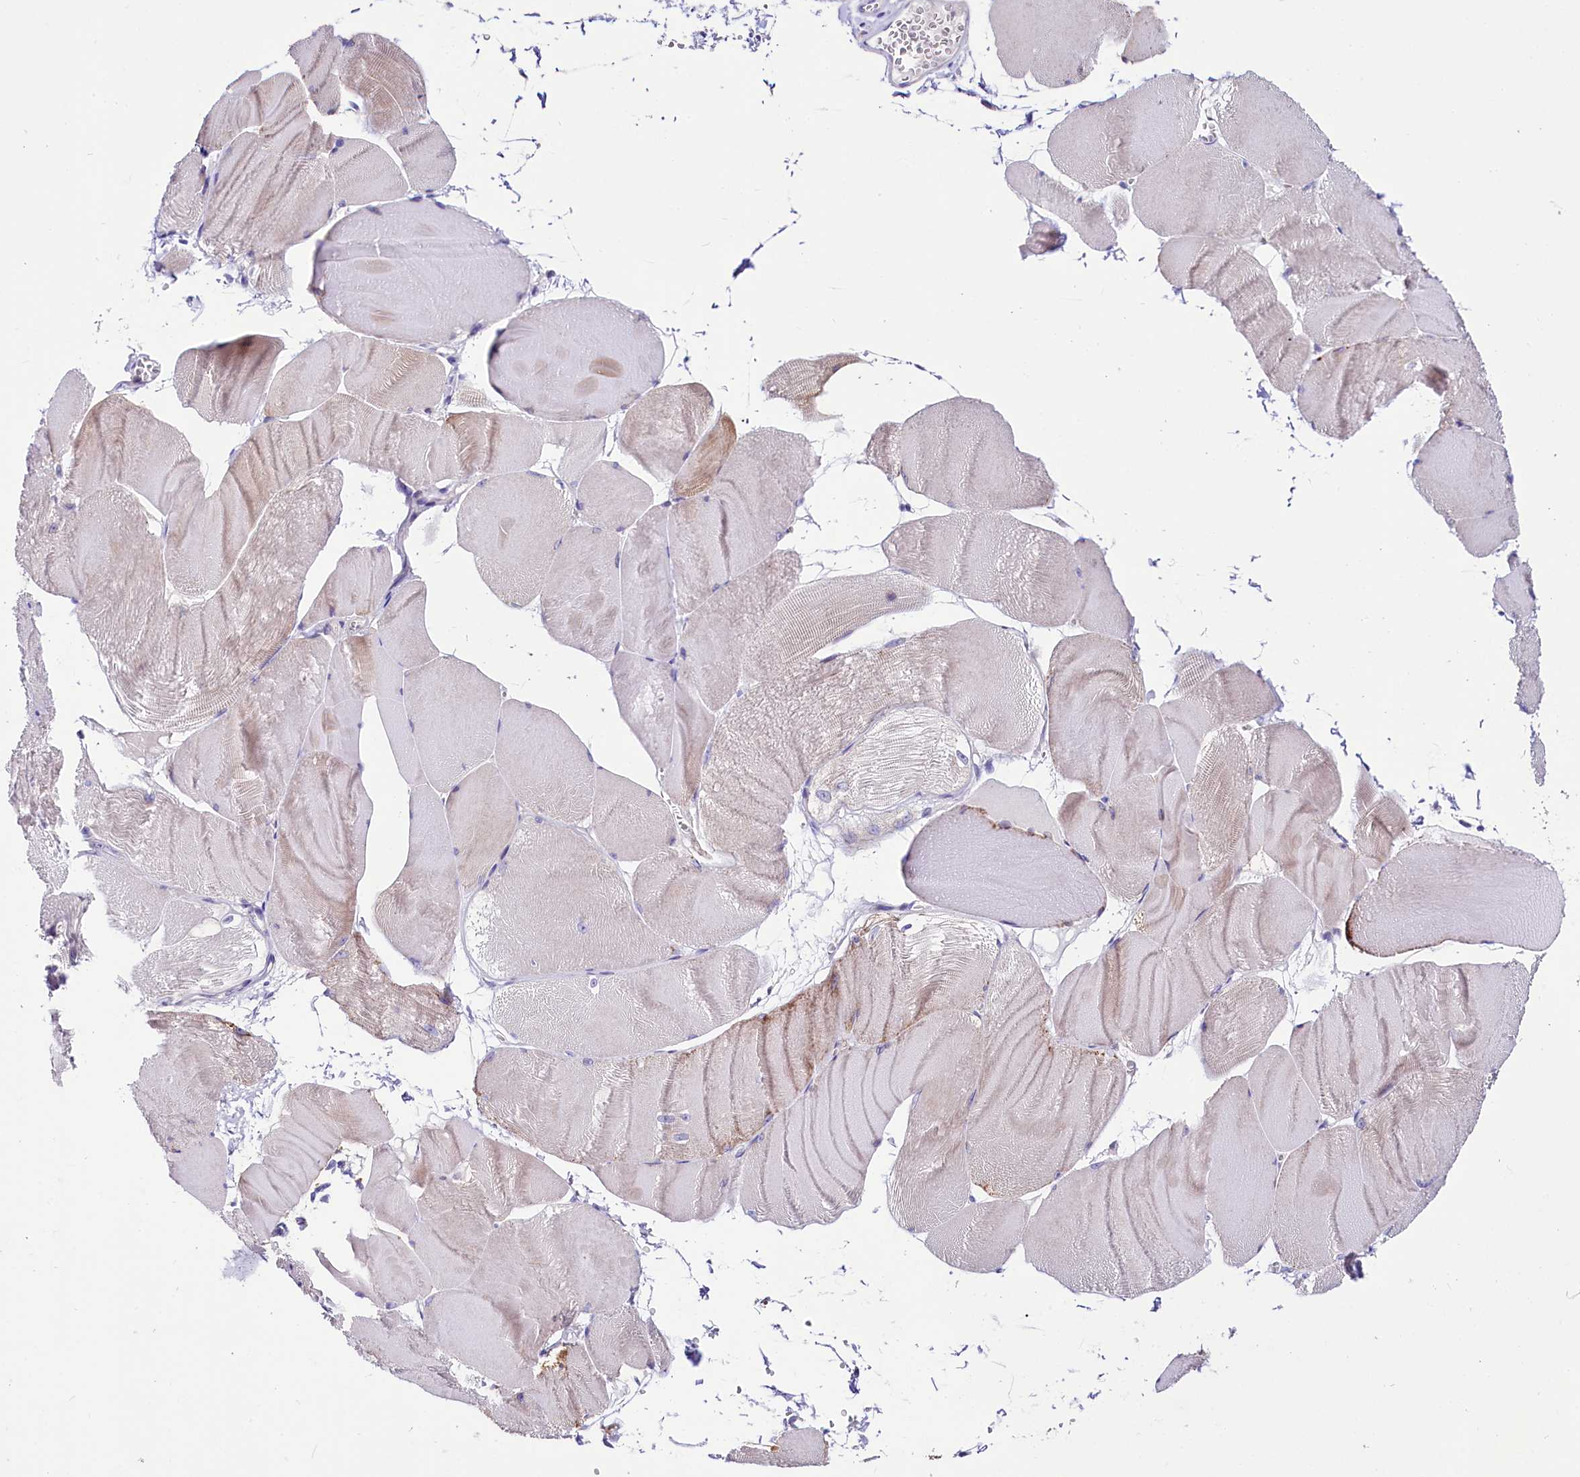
{"staining": {"intensity": "weak", "quantity": "<25%", "location": "cytoplasmic/membranous"}, "tissue": "skeletal muscle", "cell_type": "Myocytes", "image_type": "normal", "snomed": [{"axis": "morphology", "description": "Normal tissue, NOS"}, {"axis": "morphology", "description": "Basal cell carcinoma"}, {"axis": "topography", "description": "Skeletal muscle"}], "caption": "A high-resolution image shows immunohistochemistry (IHC) staining of normal skeletal muscle, which reveals no significant staining in myocytes.", "gene": "ABHD5", "patient": {"sex": "female", "age": 64}}